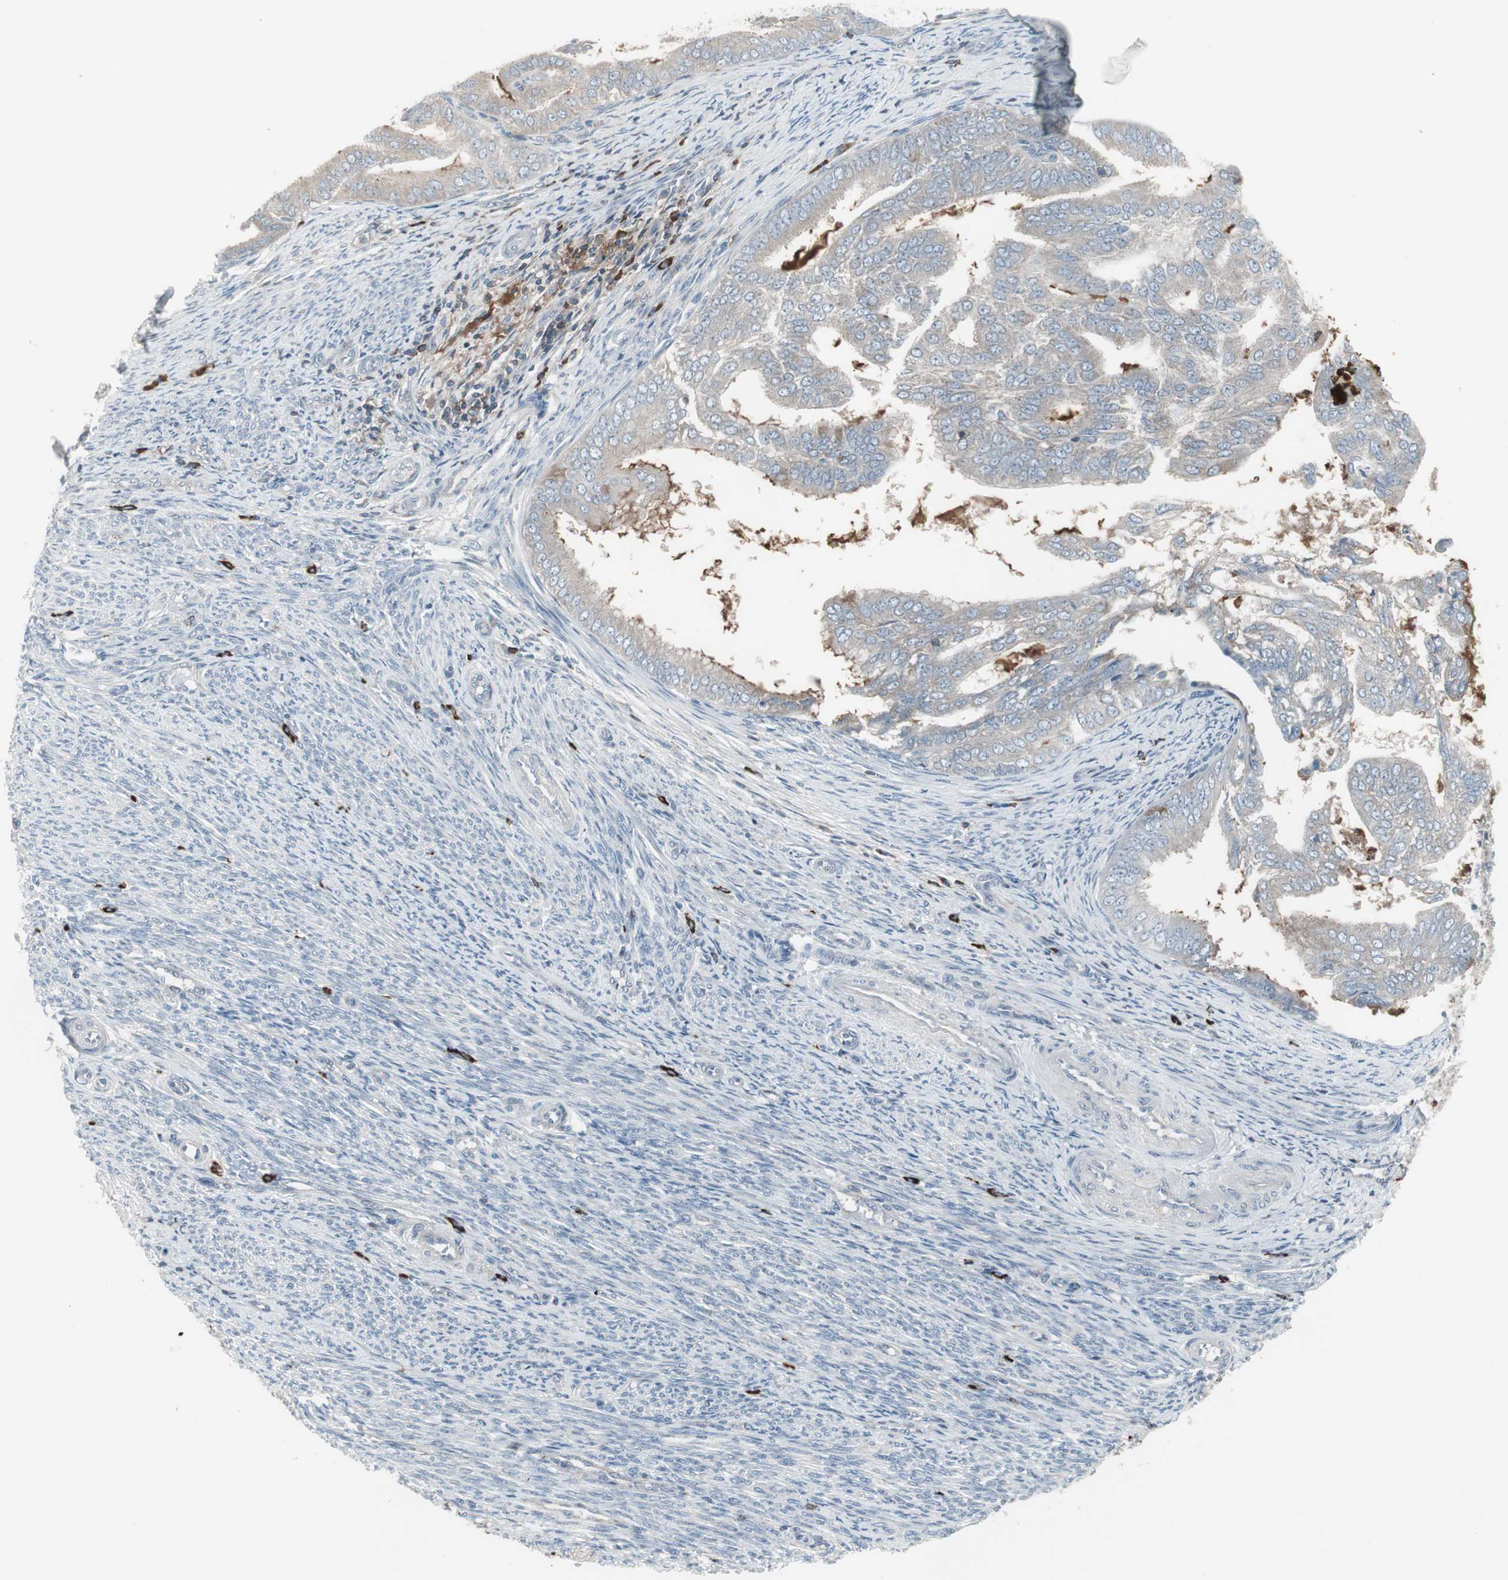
{"staining": {"intensity": "weak", "quantity": "25%-75%", "location": "cytoplasmic/membranous"}, "tissue": "endometrial cancer", "cell_type": "Tumor cells", "image_type": "cancer", "snomed": [{"axis": "morphology", "description": "Adenocarcinoma, NOS"}, {"axis": "topography", "description": "Endometrium"}], "caption": "Tumor cells demonstrate weak cytoplasmic/membranous positivity in approximately 25%-75% of cells in endometrial cancer. The staining was performed using DAB, with brown indicating positive protein expression. Nuclei are stained blue with hematoxylin.", "gene": "ZSCAN32", "patient": {"sex": "female", "age": 58}}